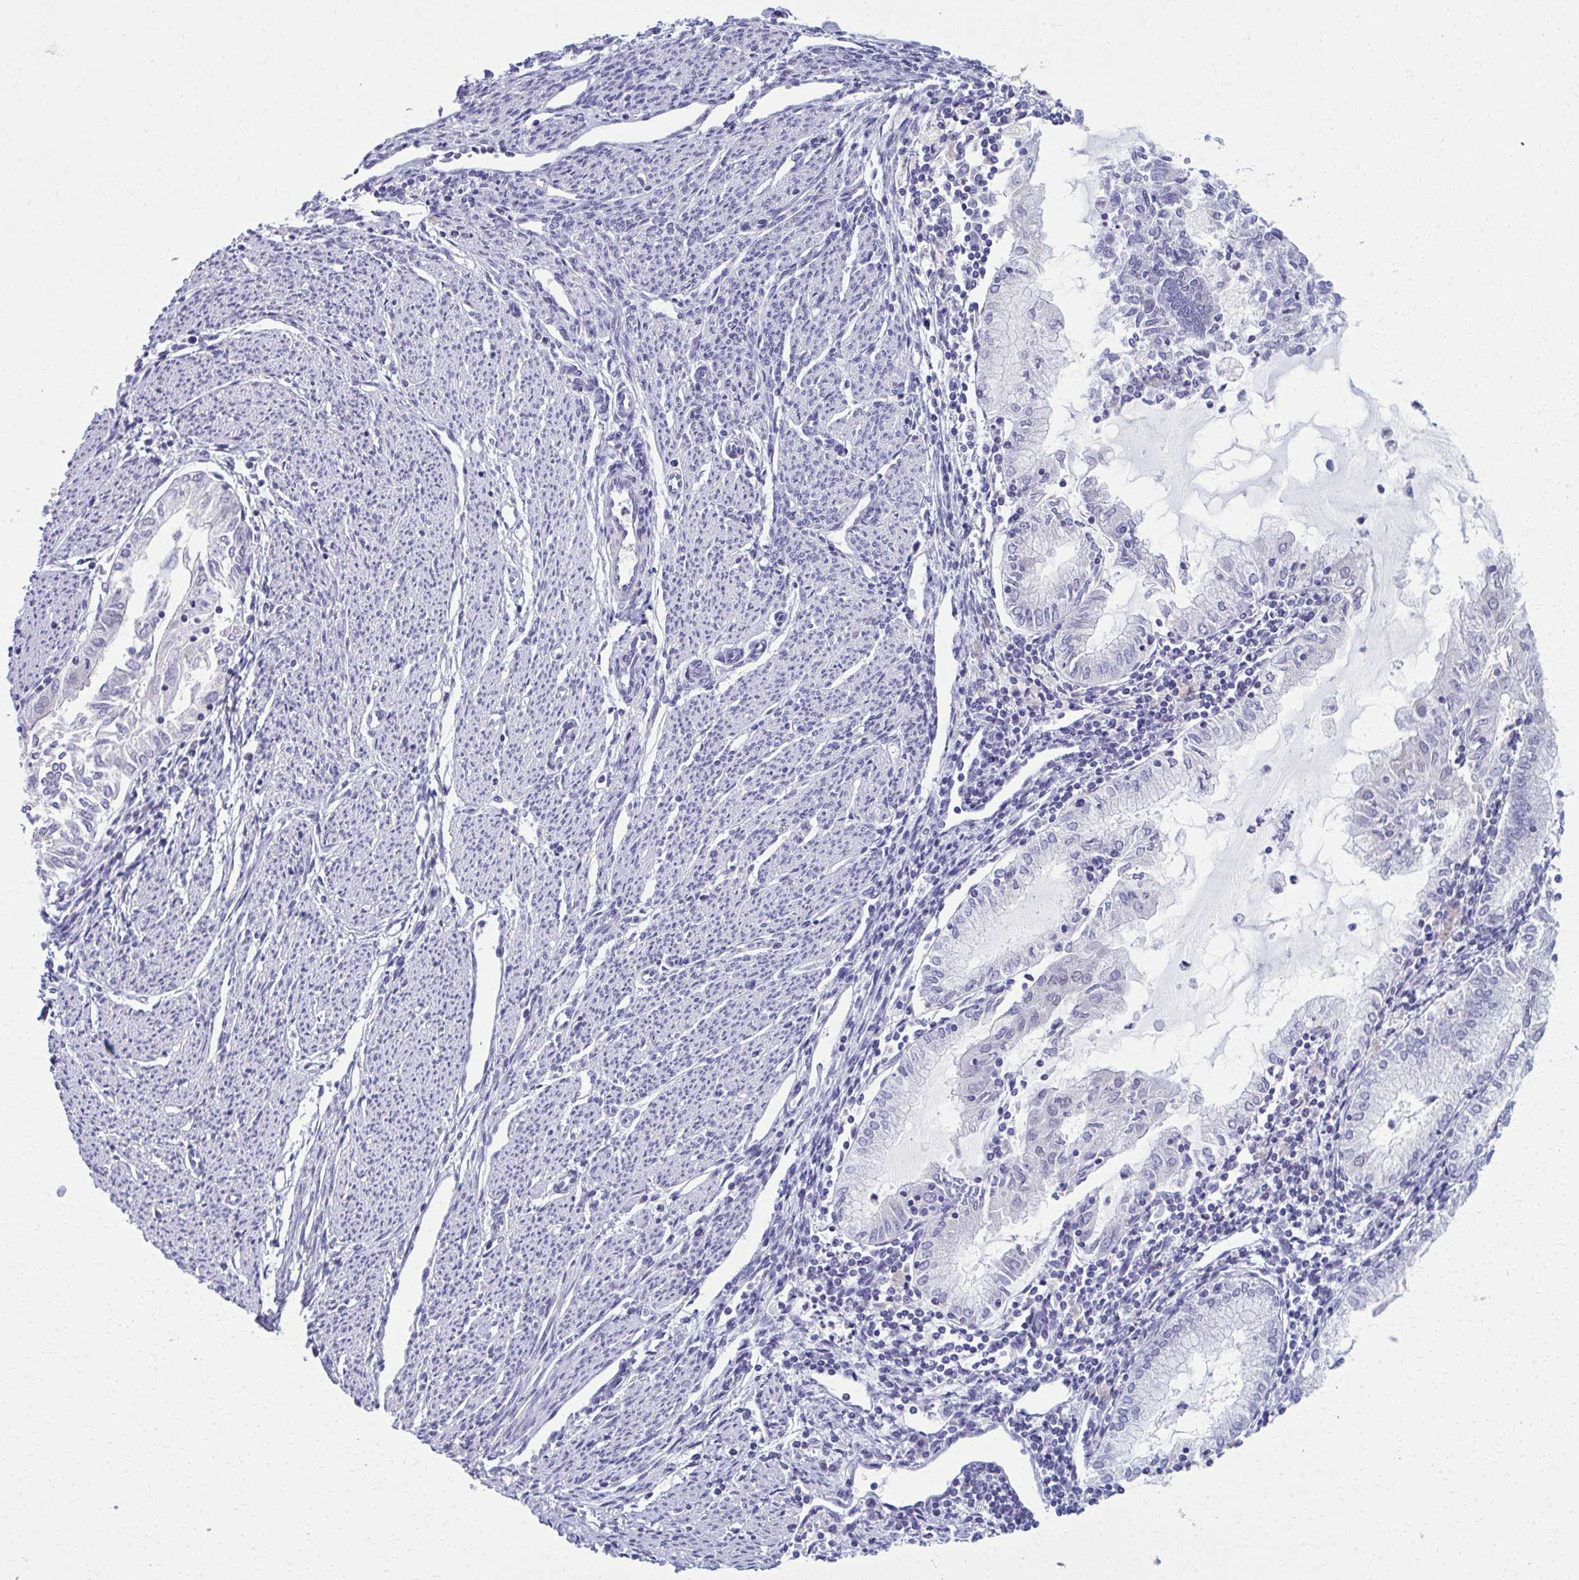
{"staining": {"intensity": "negative", "quantity": "none", "location": "none"}, "tissue": "endometrial cancer", "cell_type": "Tumor cells", "image_type": "cancer", "snomed": [{"axis": "morphology", "description": "Adenocarcinoma, NOS"}, {"axis": "topography", "description": "Endometrium"}], "caption": "DAB (3,3'-diaminobenzidine) immunohistochemical staining of human endometrial adenocarcinoma displays no significant staining in tumor cells.", "gene": "SCLY", "patient": {"sex": "female", "age": 79}}